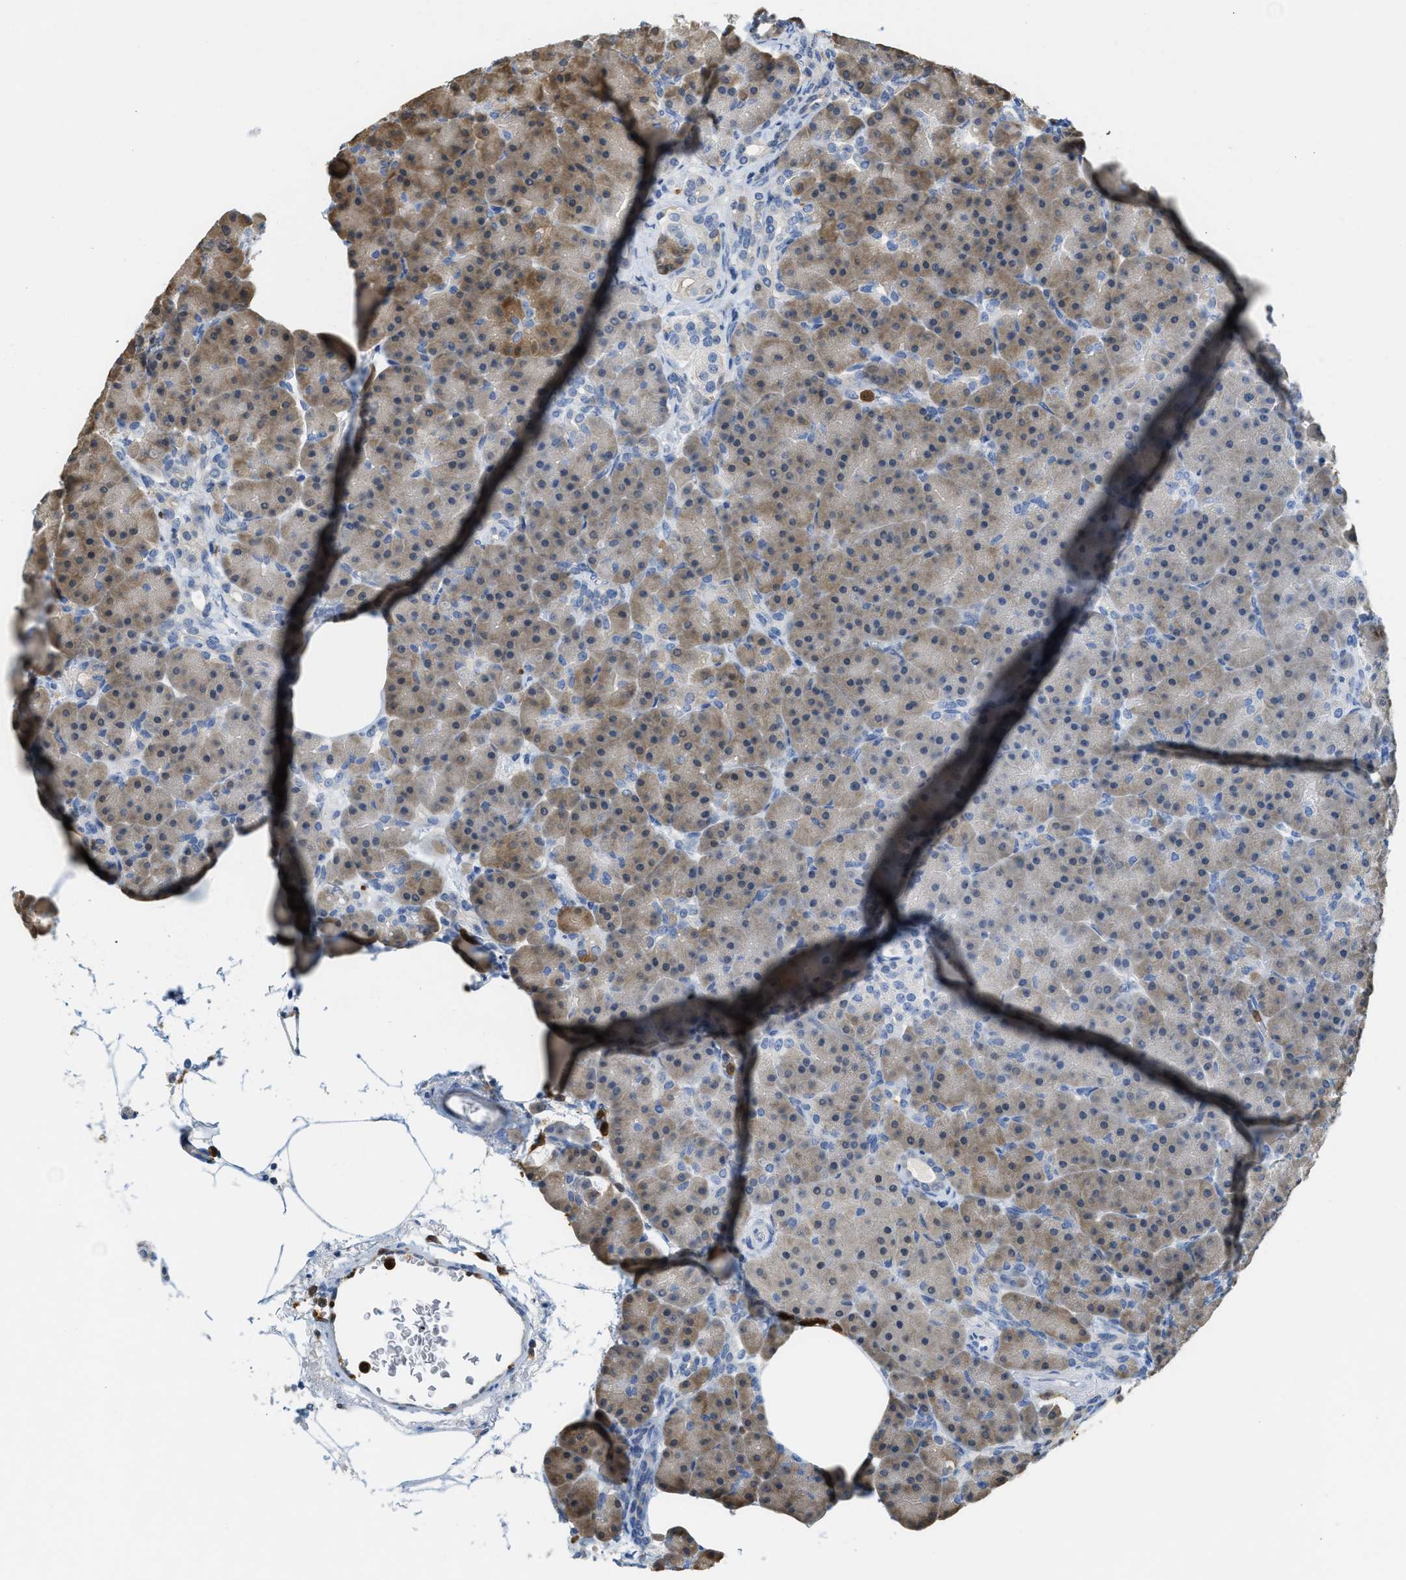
{"staining": {"intensity": "moderate", "quantity": ">75%", "location": "cytoplasmic/membranous"}, "tissue": "pancreas", "cell_type": "Exocrine glandular cells", "image_type": "normal", "snomed": [{"axis": "morphology", "description": "Normal tissue, NOS"}, {"axis": "topography", "description": "Pancreas"}], "caption": "High-power microscopy captured an immunohistochemistry (IHC) photomicrograph of benign pancreas, revealing moderate cytoplasmic/membranous positivity in about >75% of exocrine glandular cells. The staining is performed using DAB brown chromogen to label protein expression. The nuclei are counter-stained blue using hematoxylin.", "gene": "SERPINB1", "patient": {"sex": "female", "age": 70}}